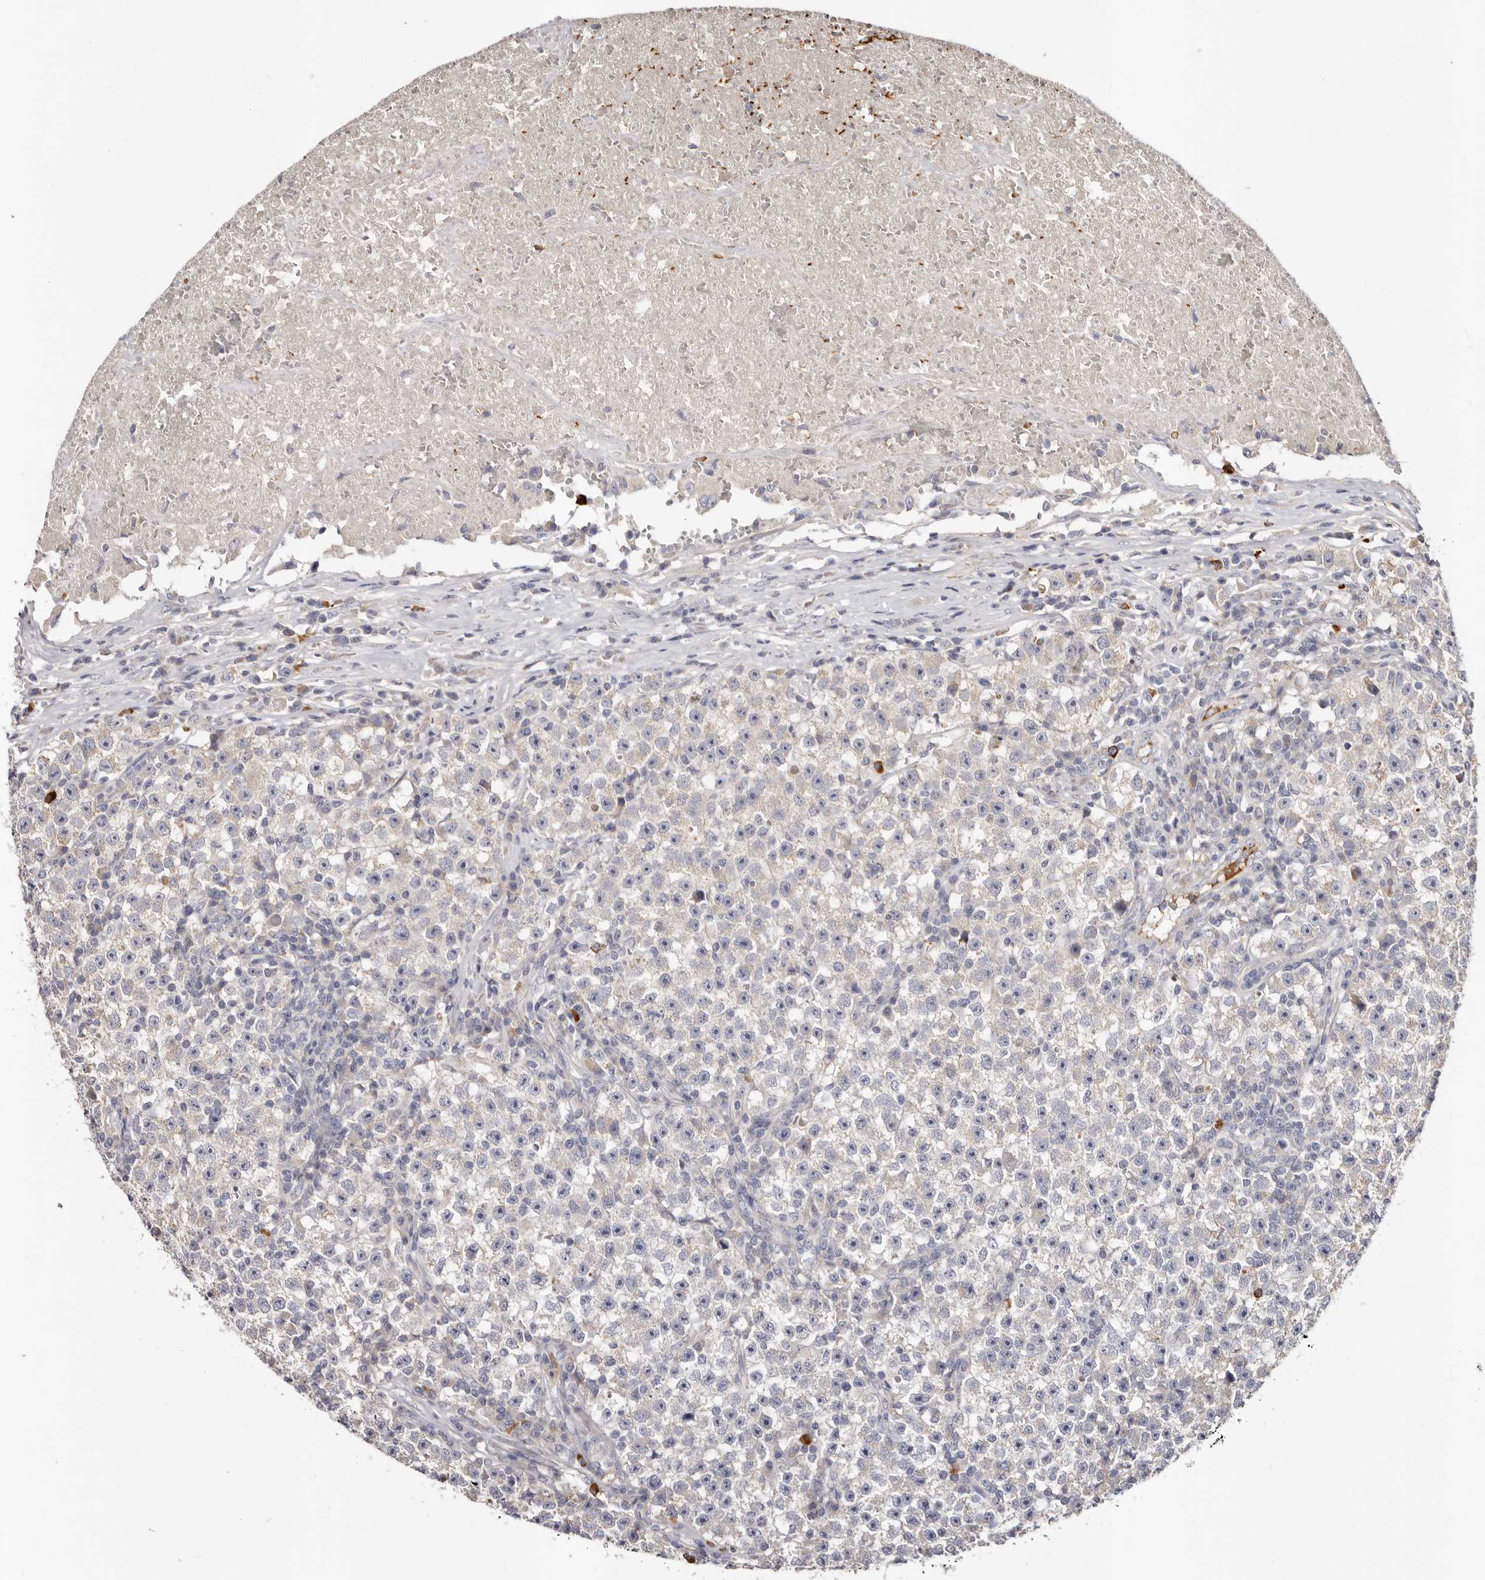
{"staining": {"intensity": "negative", "quantity": "none", "location": "none"}, "tissue": "testis cancer", "cell_type": "Tumor cells", "image_type": "cancer", "snomed": [{"axis": "morphology", "description": "Seminoma, NOS"}, {"axis": "topography", "description": "Testis"}], "caption": "An IHC micrograph of testis cancer is shown. There is no staining in tumor cells of testis cancer.", "gene": "SPTA1", "patient": {"sex": "male", "age": 22}}